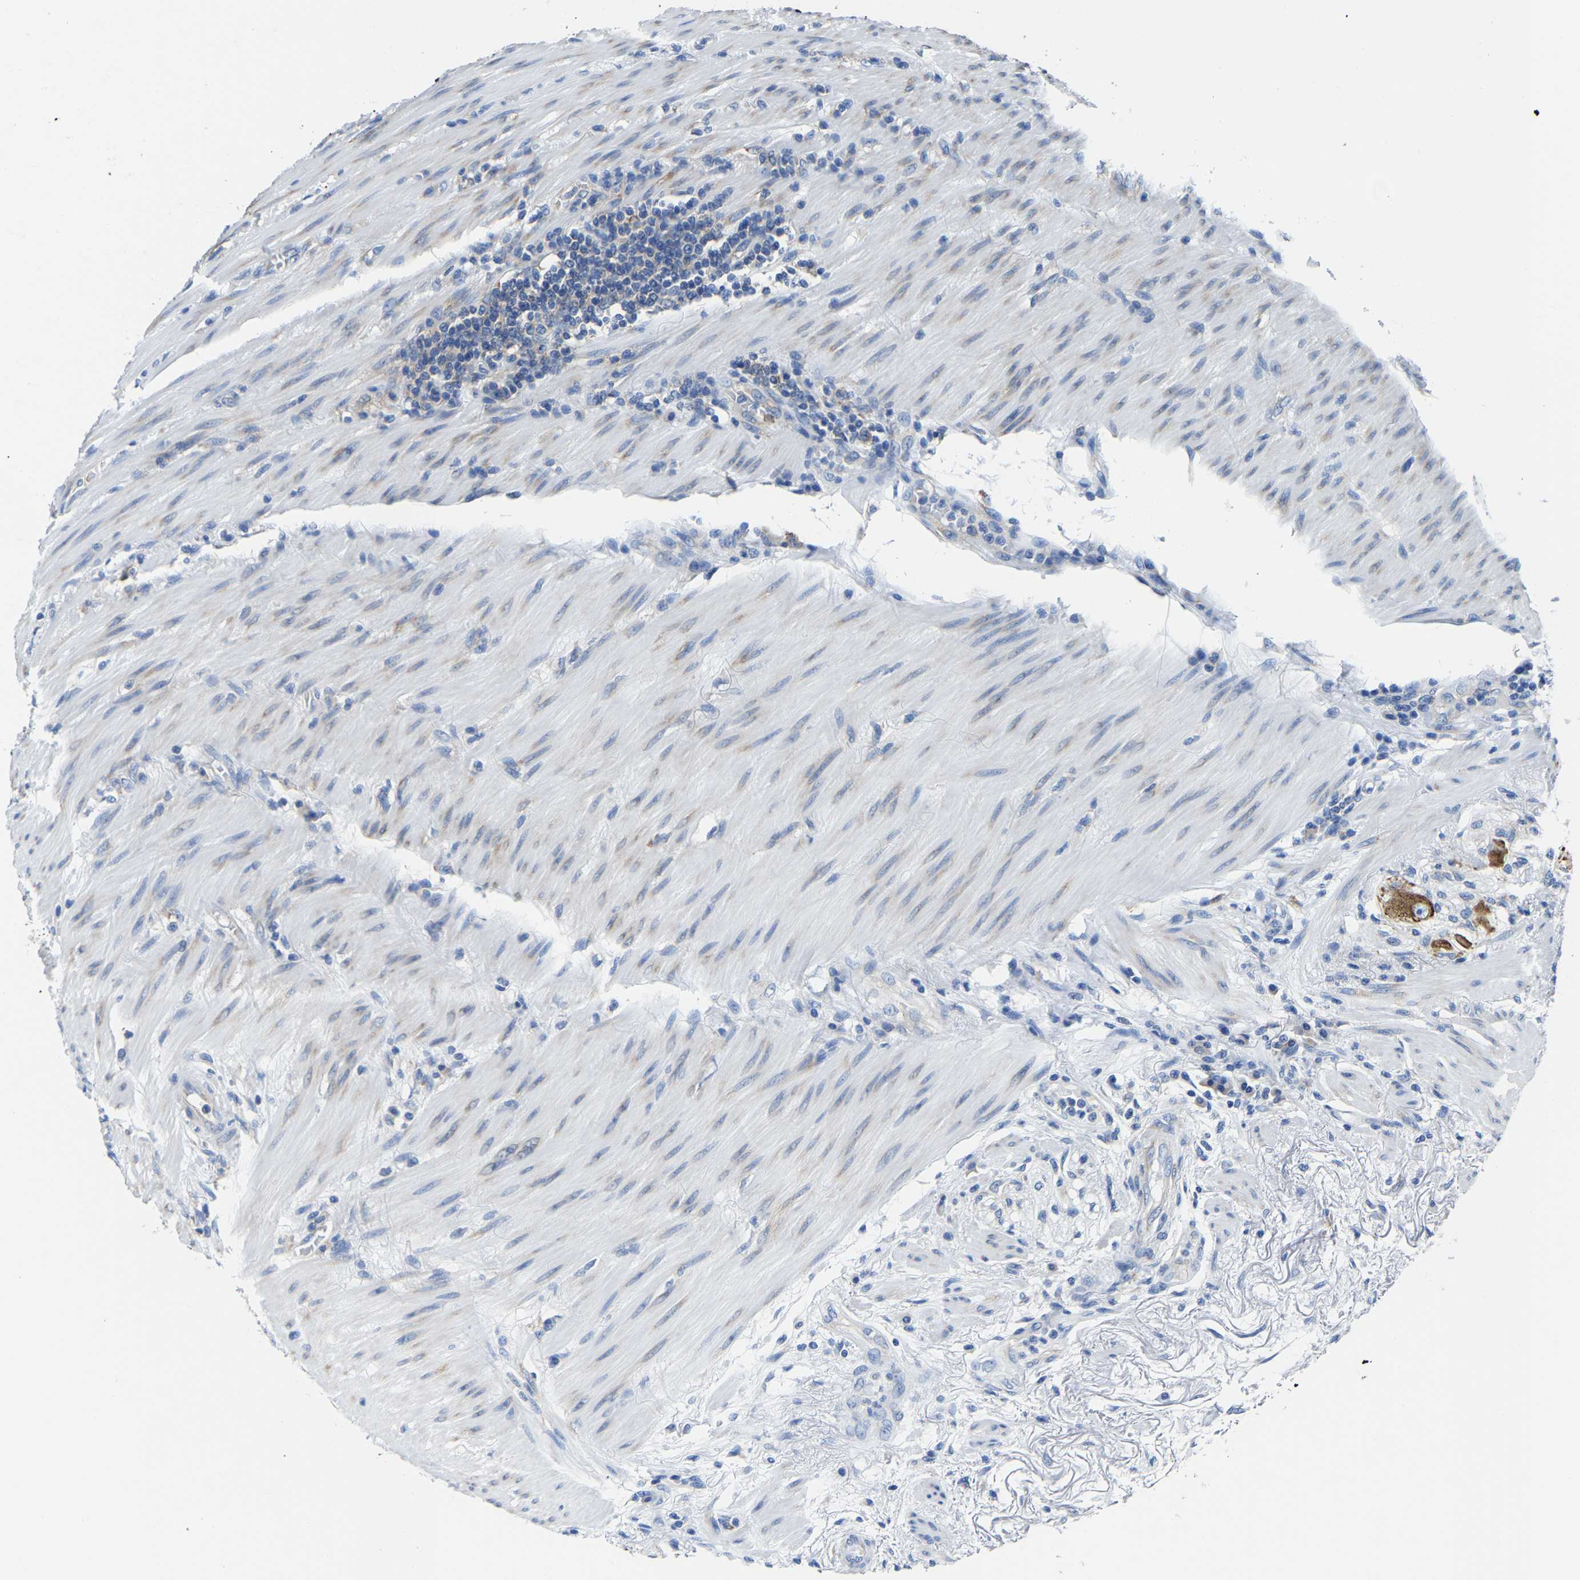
{"staining": {"intensity": "moderate", "quantity": ">75%", "location": "cytoplasmic/membranous"}, "tissue": "colorectal cancer", "cell_type": "Tumor cells", "image_type": "cancer", "snomed": [{"axis": "morphology", "description": "Normal tissue, NOS"}, {"axis": "morphology", "description": "Adenocarcinoma, NOS"}, {"axis": "topography", "description": "Rectum"}, {"axis": "topography", "description": "Peripheral nerve tissue"}], "caption": "Colorectal adenocarcinoma was stained to show a protein in brown. There is medium levels of moderate cytoplasmic/membranous positivity in about >75% of tumor cells.", "gene": "G3BP2", "patient": {"sex": "male", "age": 92}}